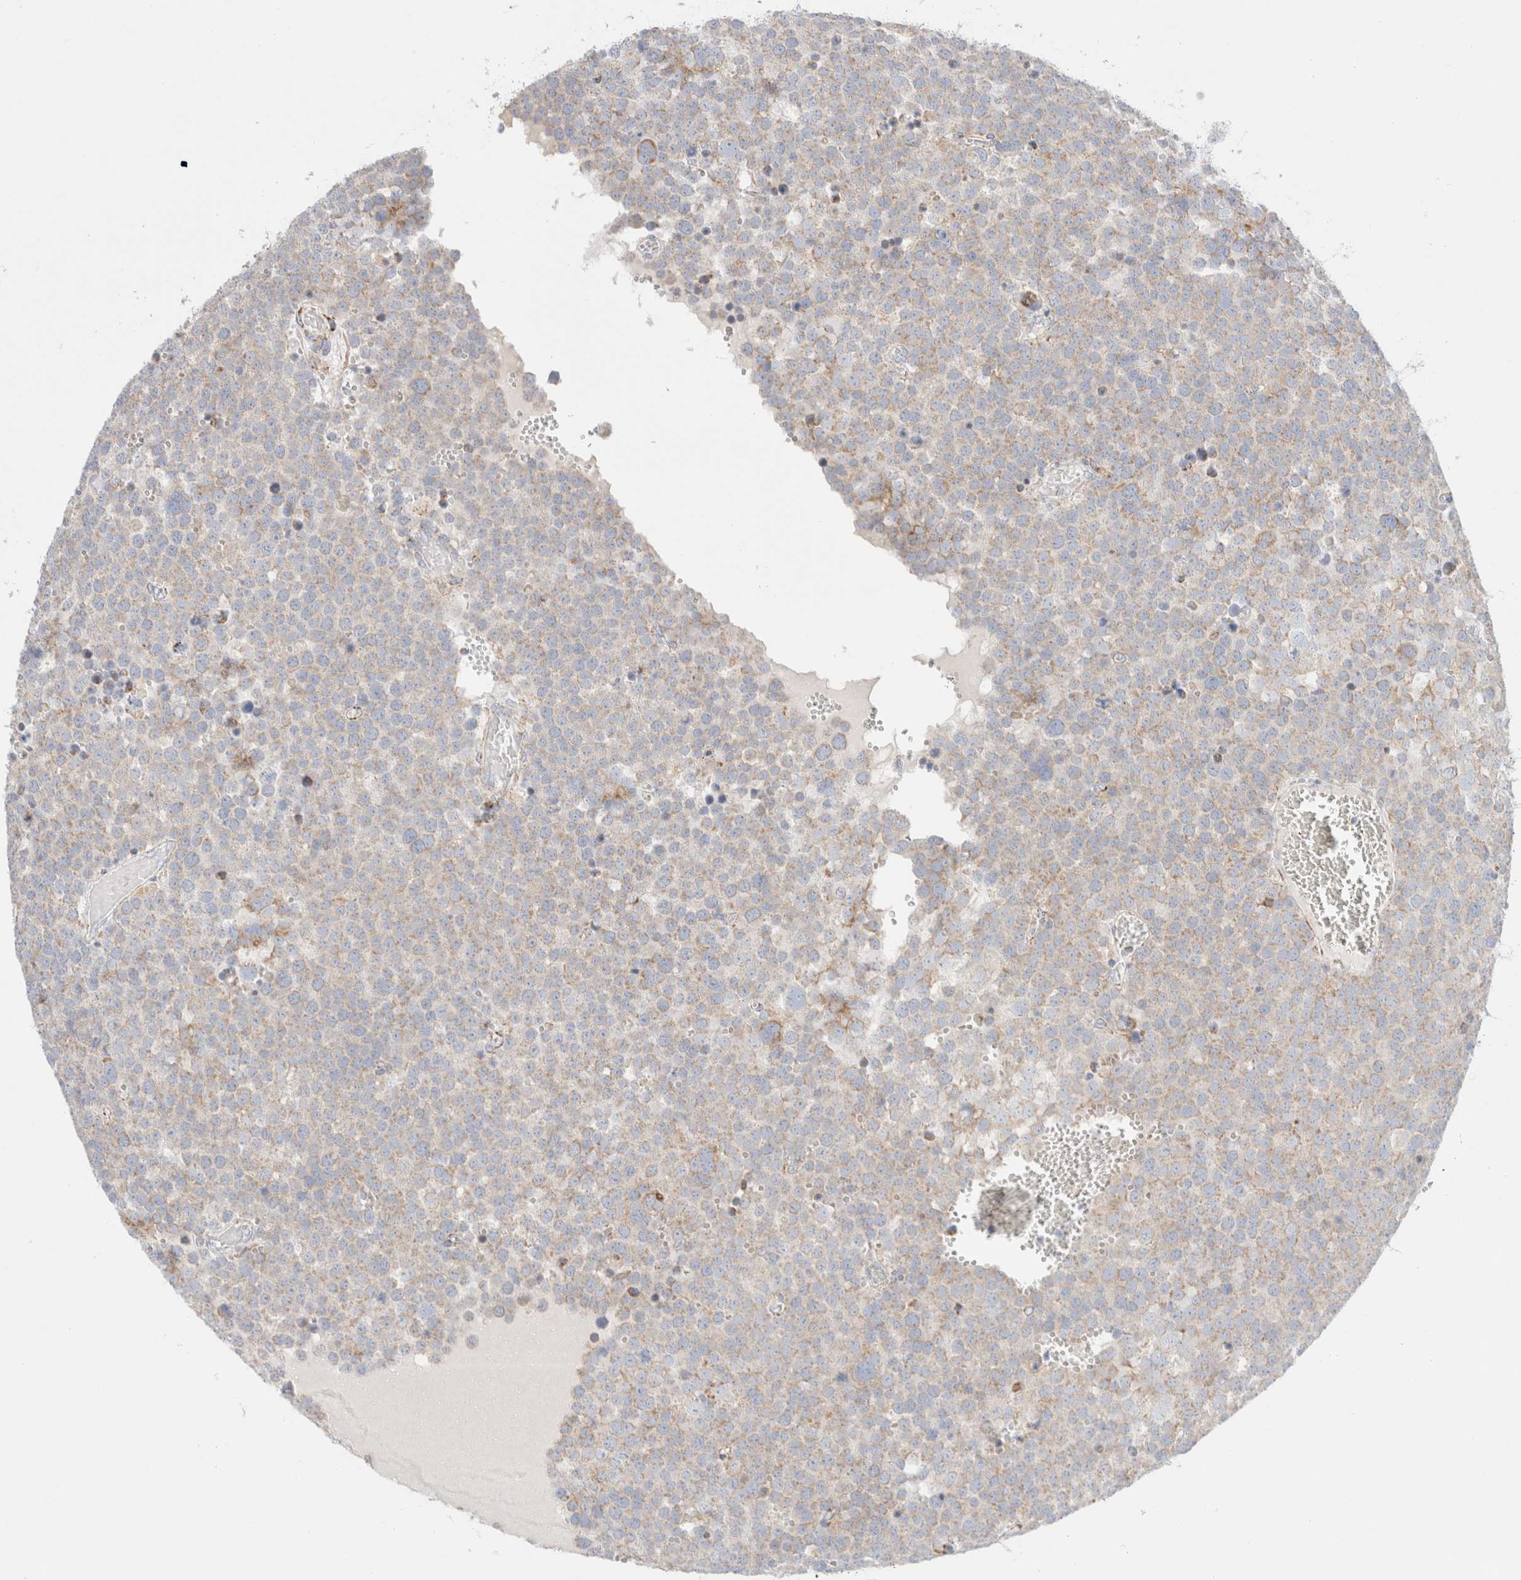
{"staining": {"intensity": "weak", "quantity": "<25%", "location": "cytoplasmic/membranous"}, "tissue": "testis cancer", "cell_type": "Tumor cells", "image_type": "cancer", "snomed": [{"axis": "morphology", "description": "Seminoma, NOS"}, {"axis": "topography", "description": "Testis"}], "caption": "An image of testis seminoma stained for a protein demonstrates no brown staining in tumor cells. (IHC, brightfield microscopy, high magnification).", "gene": "ATP6V1C1", "patient": {"sex": "male", "age": 71}}